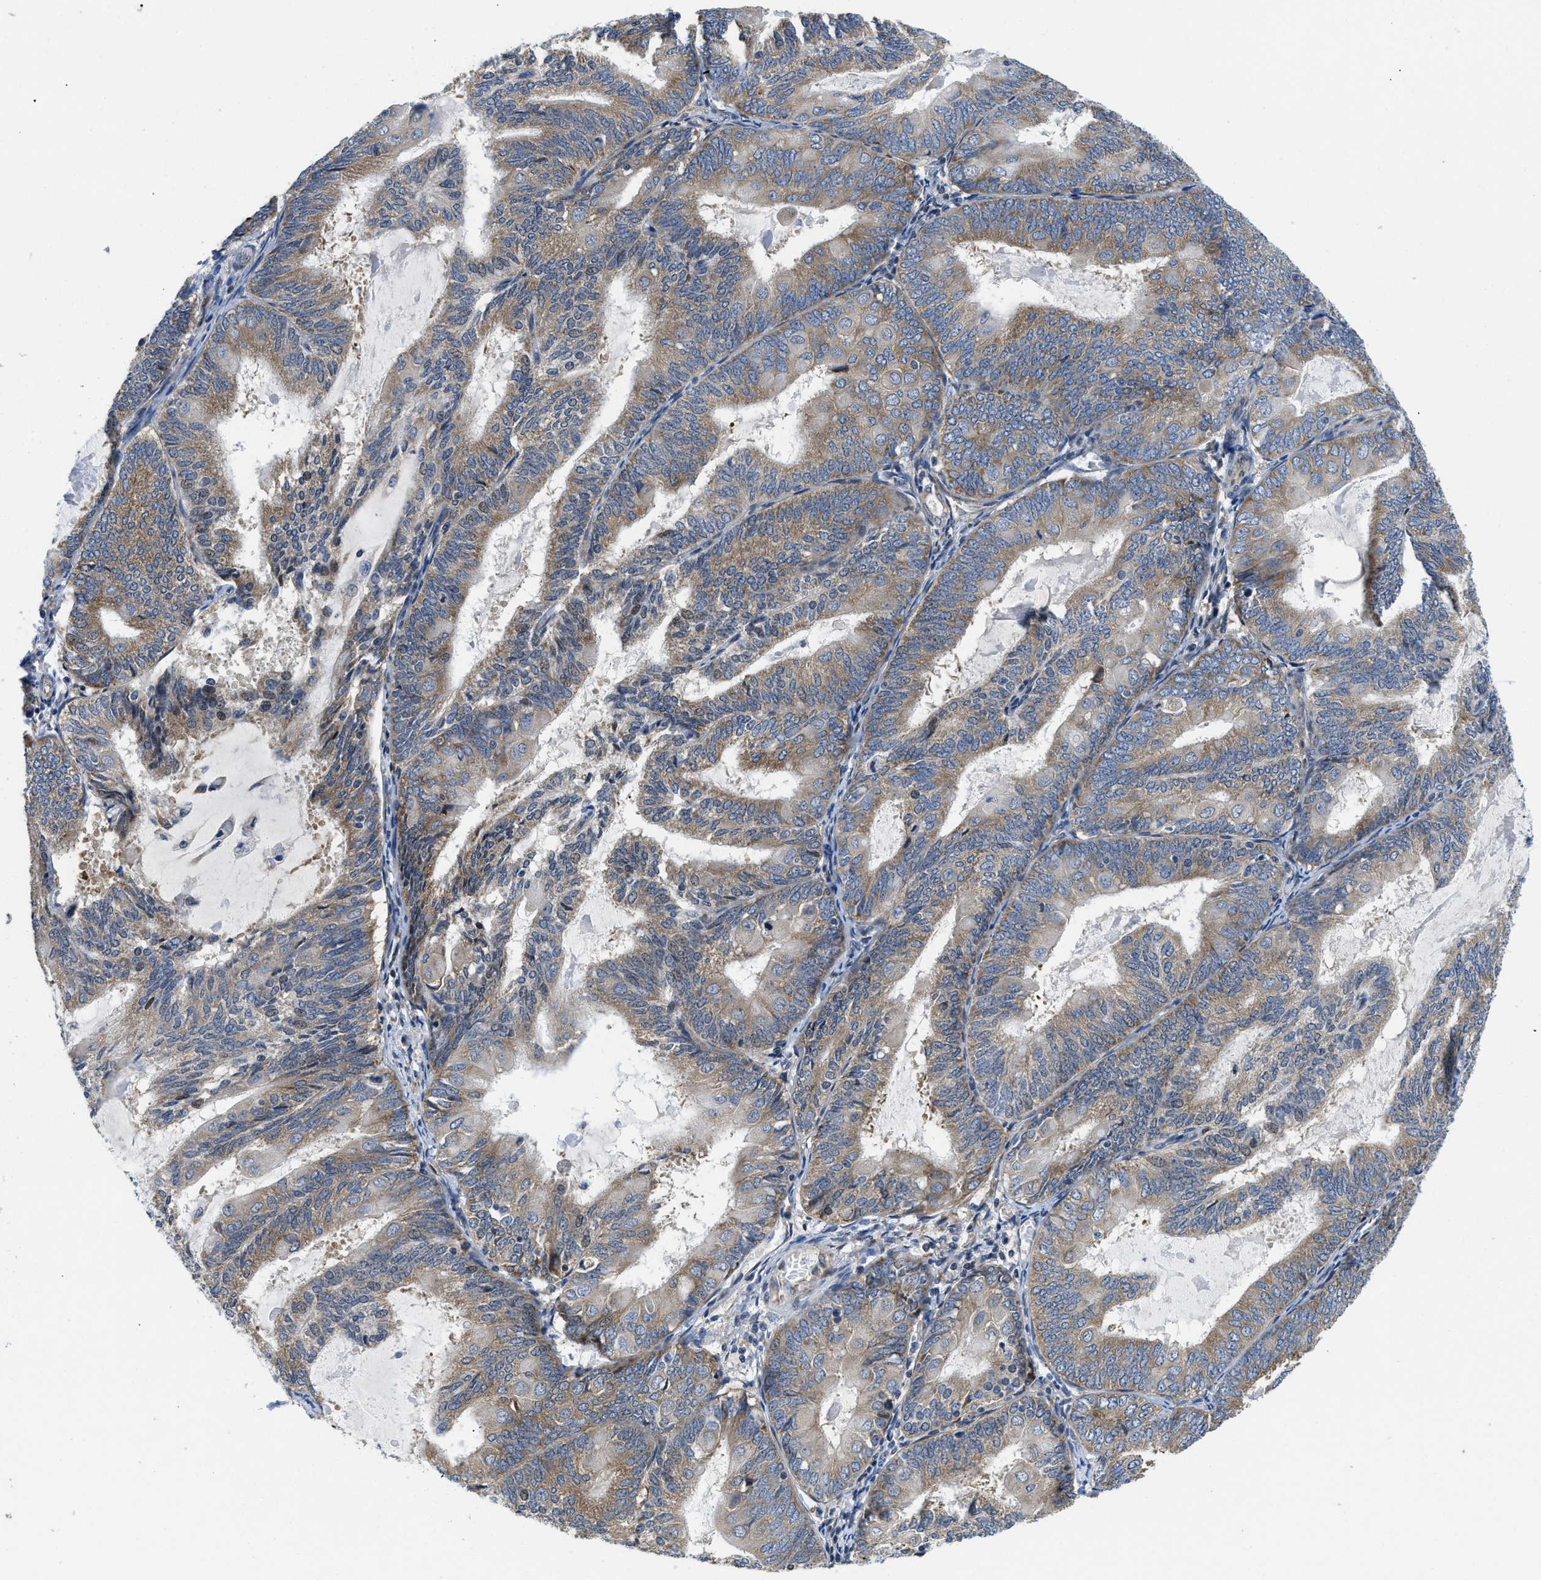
{"staining": {"intensity": "weak", "quantity": ">75%", "location": "cytoplasmic/membranous"}, "tissue": "endometrial cancer", "cell_type": "Tumor cells", "image_type": "cancer", "snomed": [{"axis": "morphology", "description": "Adenocarcinoma, NOS"}, {"axis": "topography", "description": "Endometrium"}], "caption": "An image of human endometrial adenocarcinoma stained for a protein demonstrates weak cytoplasmic/membranous brown staining in tumor cells. (IHC, brightfield microscopy, high magnification).", "gene": "IKBKE", "patient": {"sex": "female", "age": 81}}